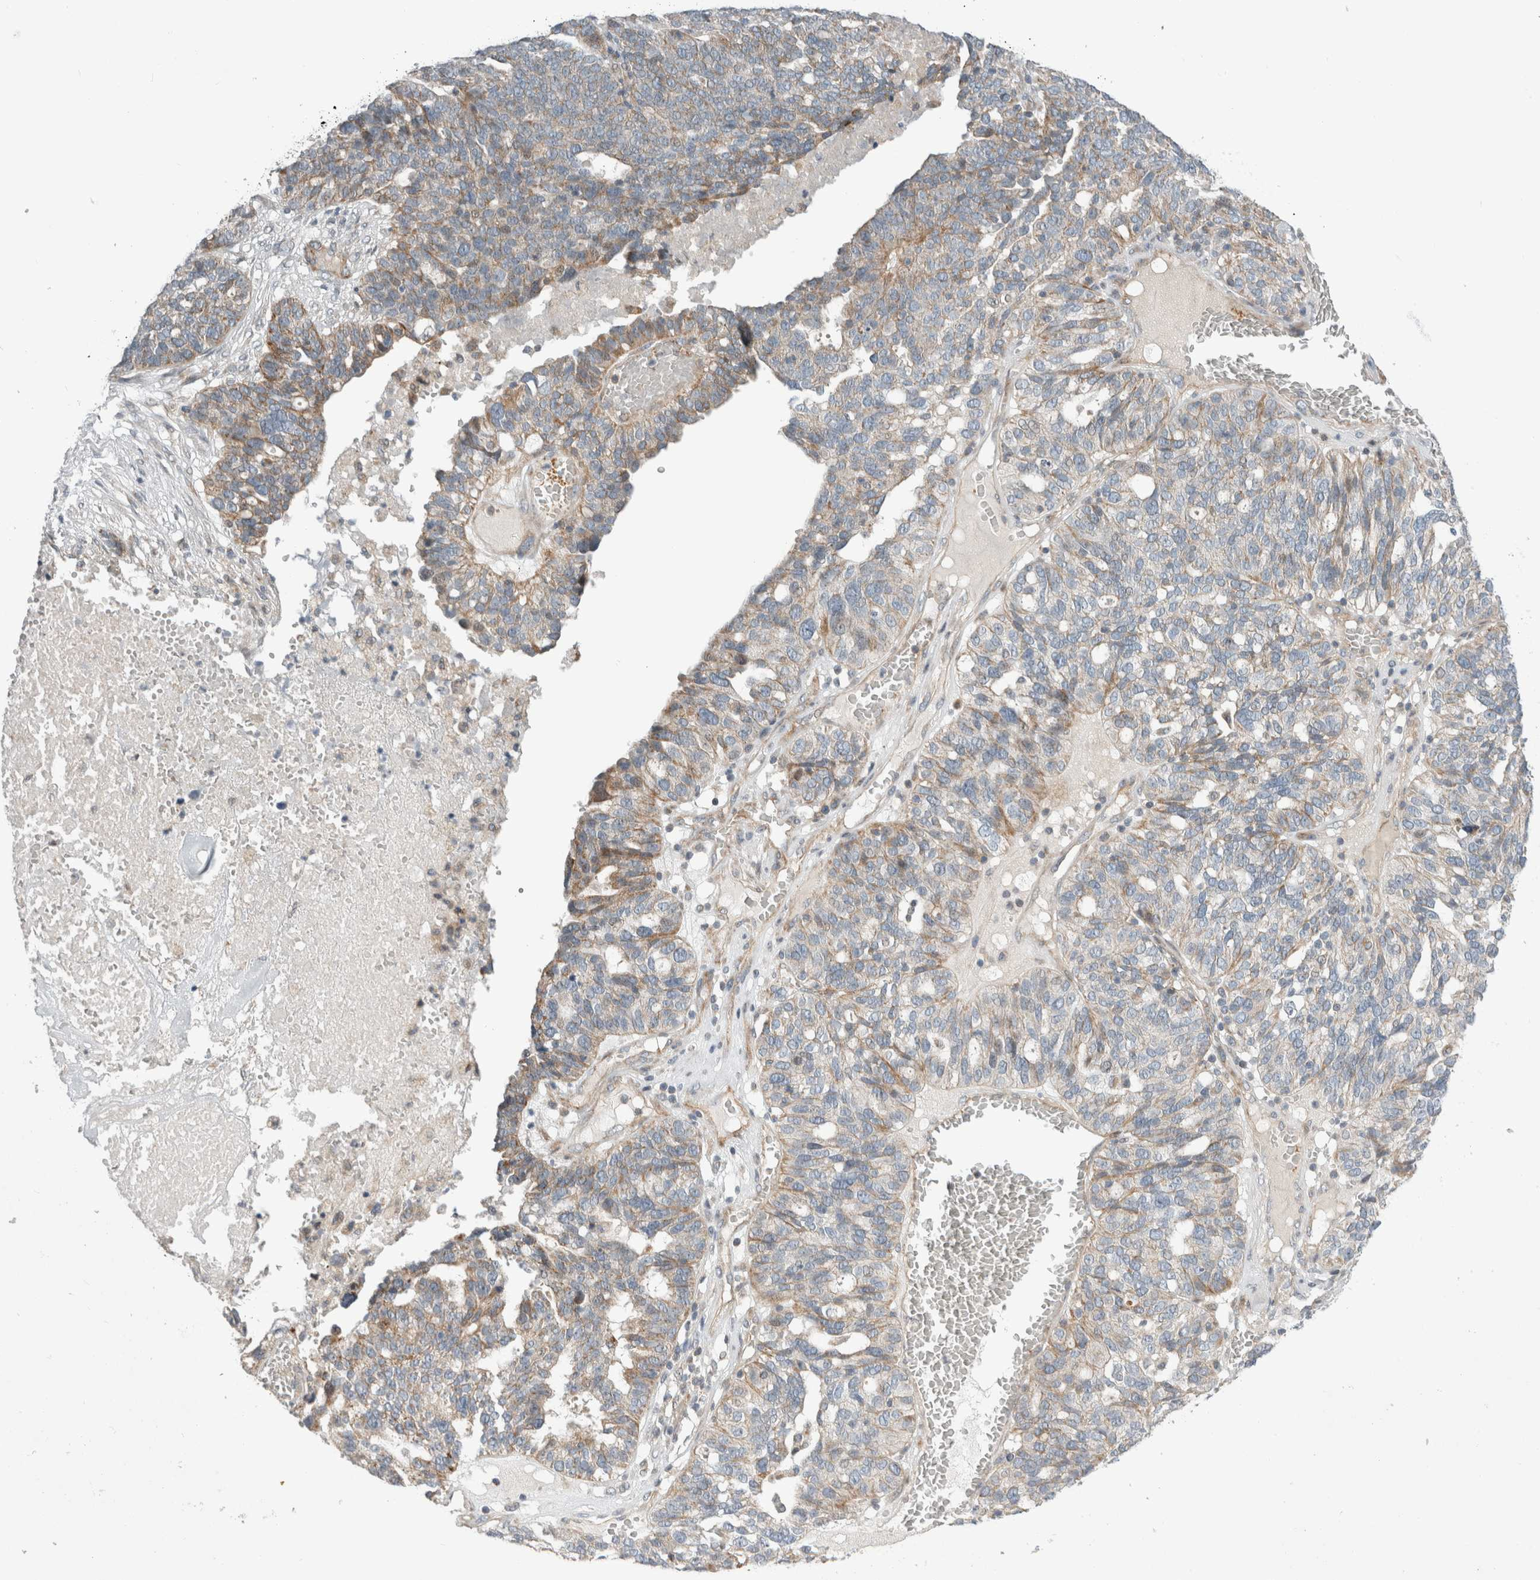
{"staining": {"intensity": "moderate", "quantity": "<25%", "location": "cytoplasmic/membranous"}, "tissue": "ovarian cancer", "cell_type": "Tumor cells", "image_type": "cancer", "snomed": [{"axis": "morphology", "description": "Cystadenocarcinoma, serous, NOS"}, {"axis": "topography", "description": "Ovary"}], "caption": "The image shows a brown stain indicating the presence of a protein in the cytoplasmic/membranous of tumor cells in serous cystadenocarcinoma (ovarian).", "gene": "KPNA5", "patient": {"sex": "female", "age": 59}}